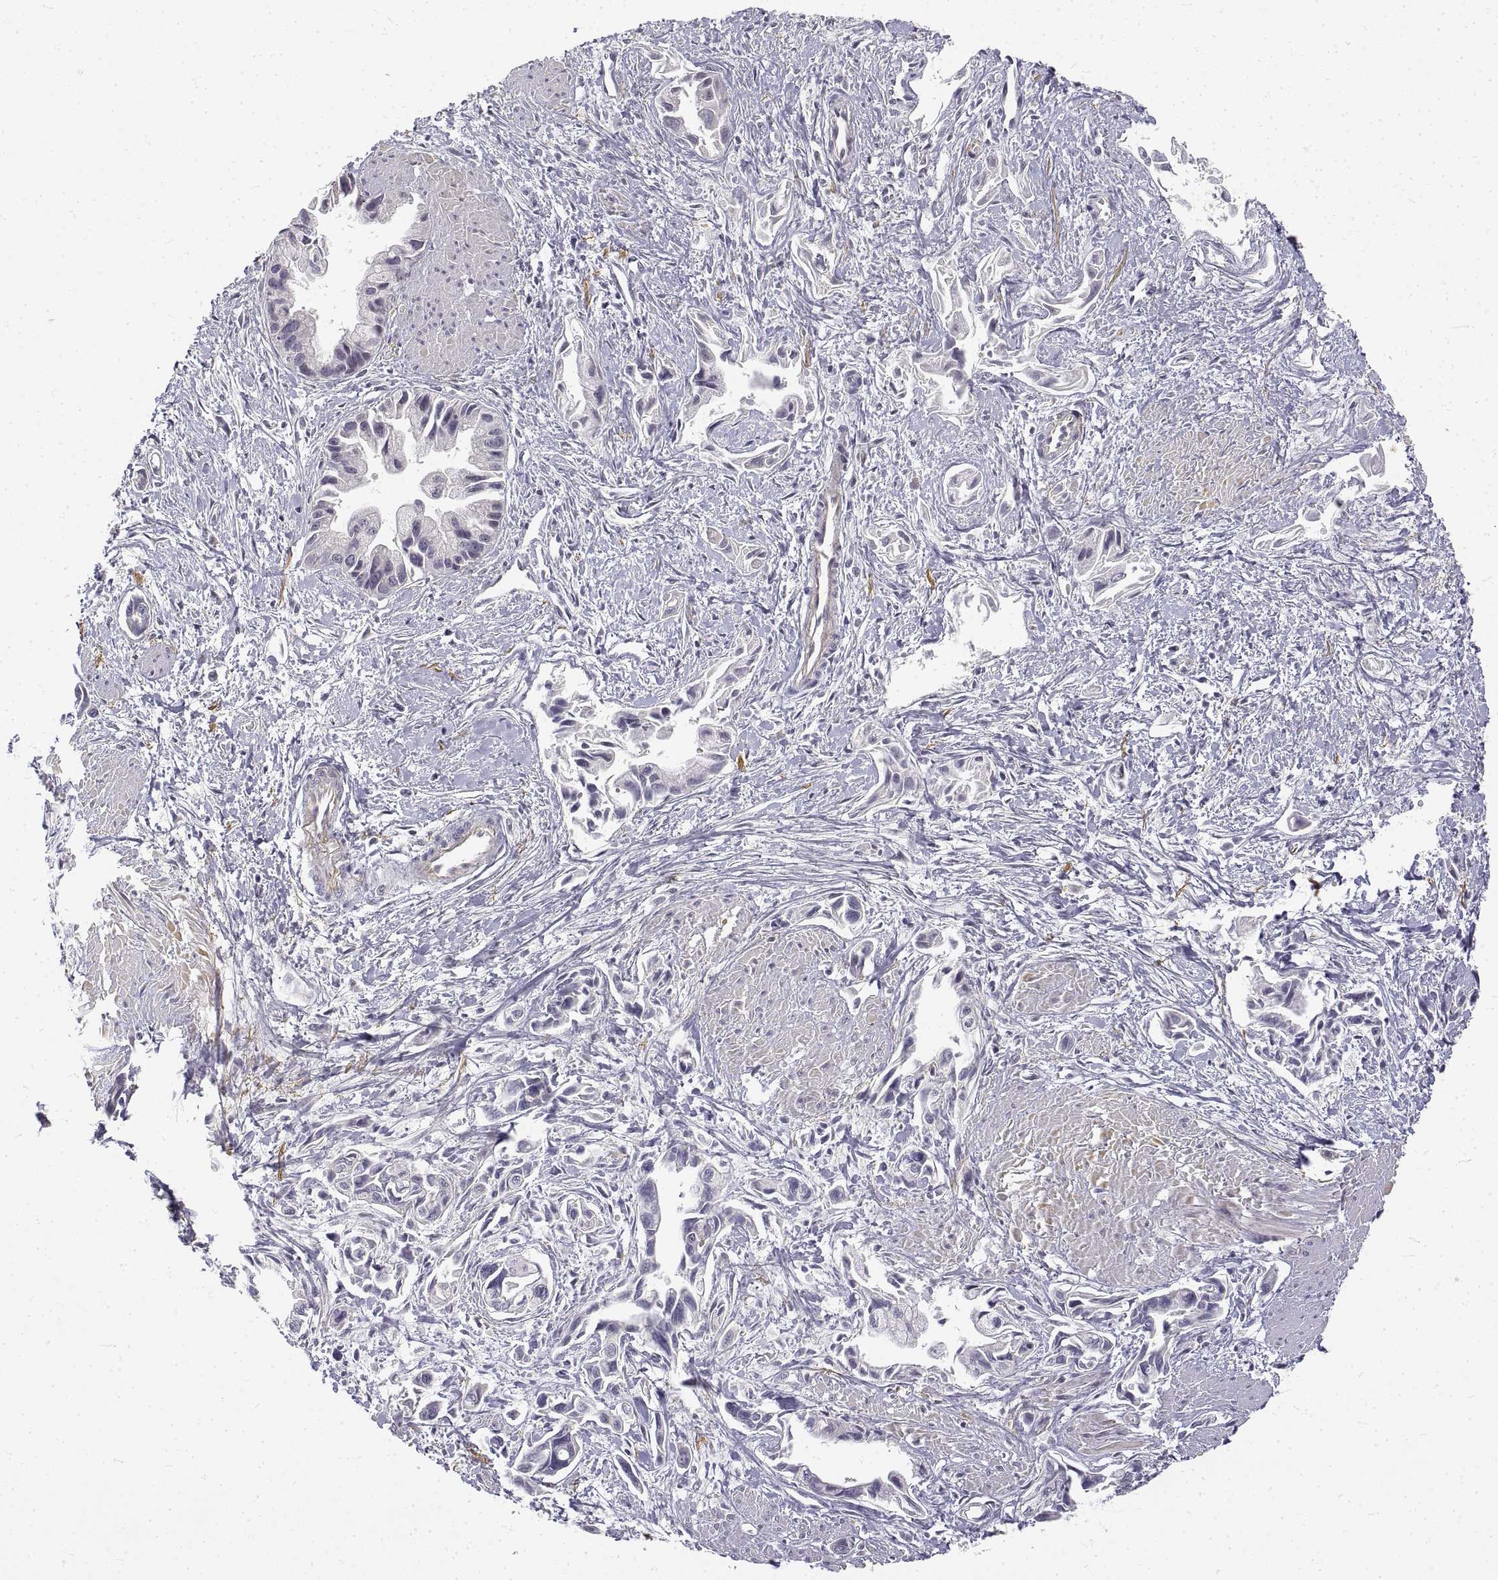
{"staining": {"intensity": "negative", "quantity": "none", "location": "none"}, "tissue": "pancreatic cancer", "cell_type": "Tumor cells", "image_type": "cancer", "snomed": [{"axis": "morphology", "description": "Adenocarcinoma, NOS"}, {"axis": "topography", "description": "Pancreas"}], "caption": "There is no significant staining in tumor cells of pancreatic cancer (adenocarcinoma).", "gene": "ANO2", "patient": {"sex": "female", "age": 61}}